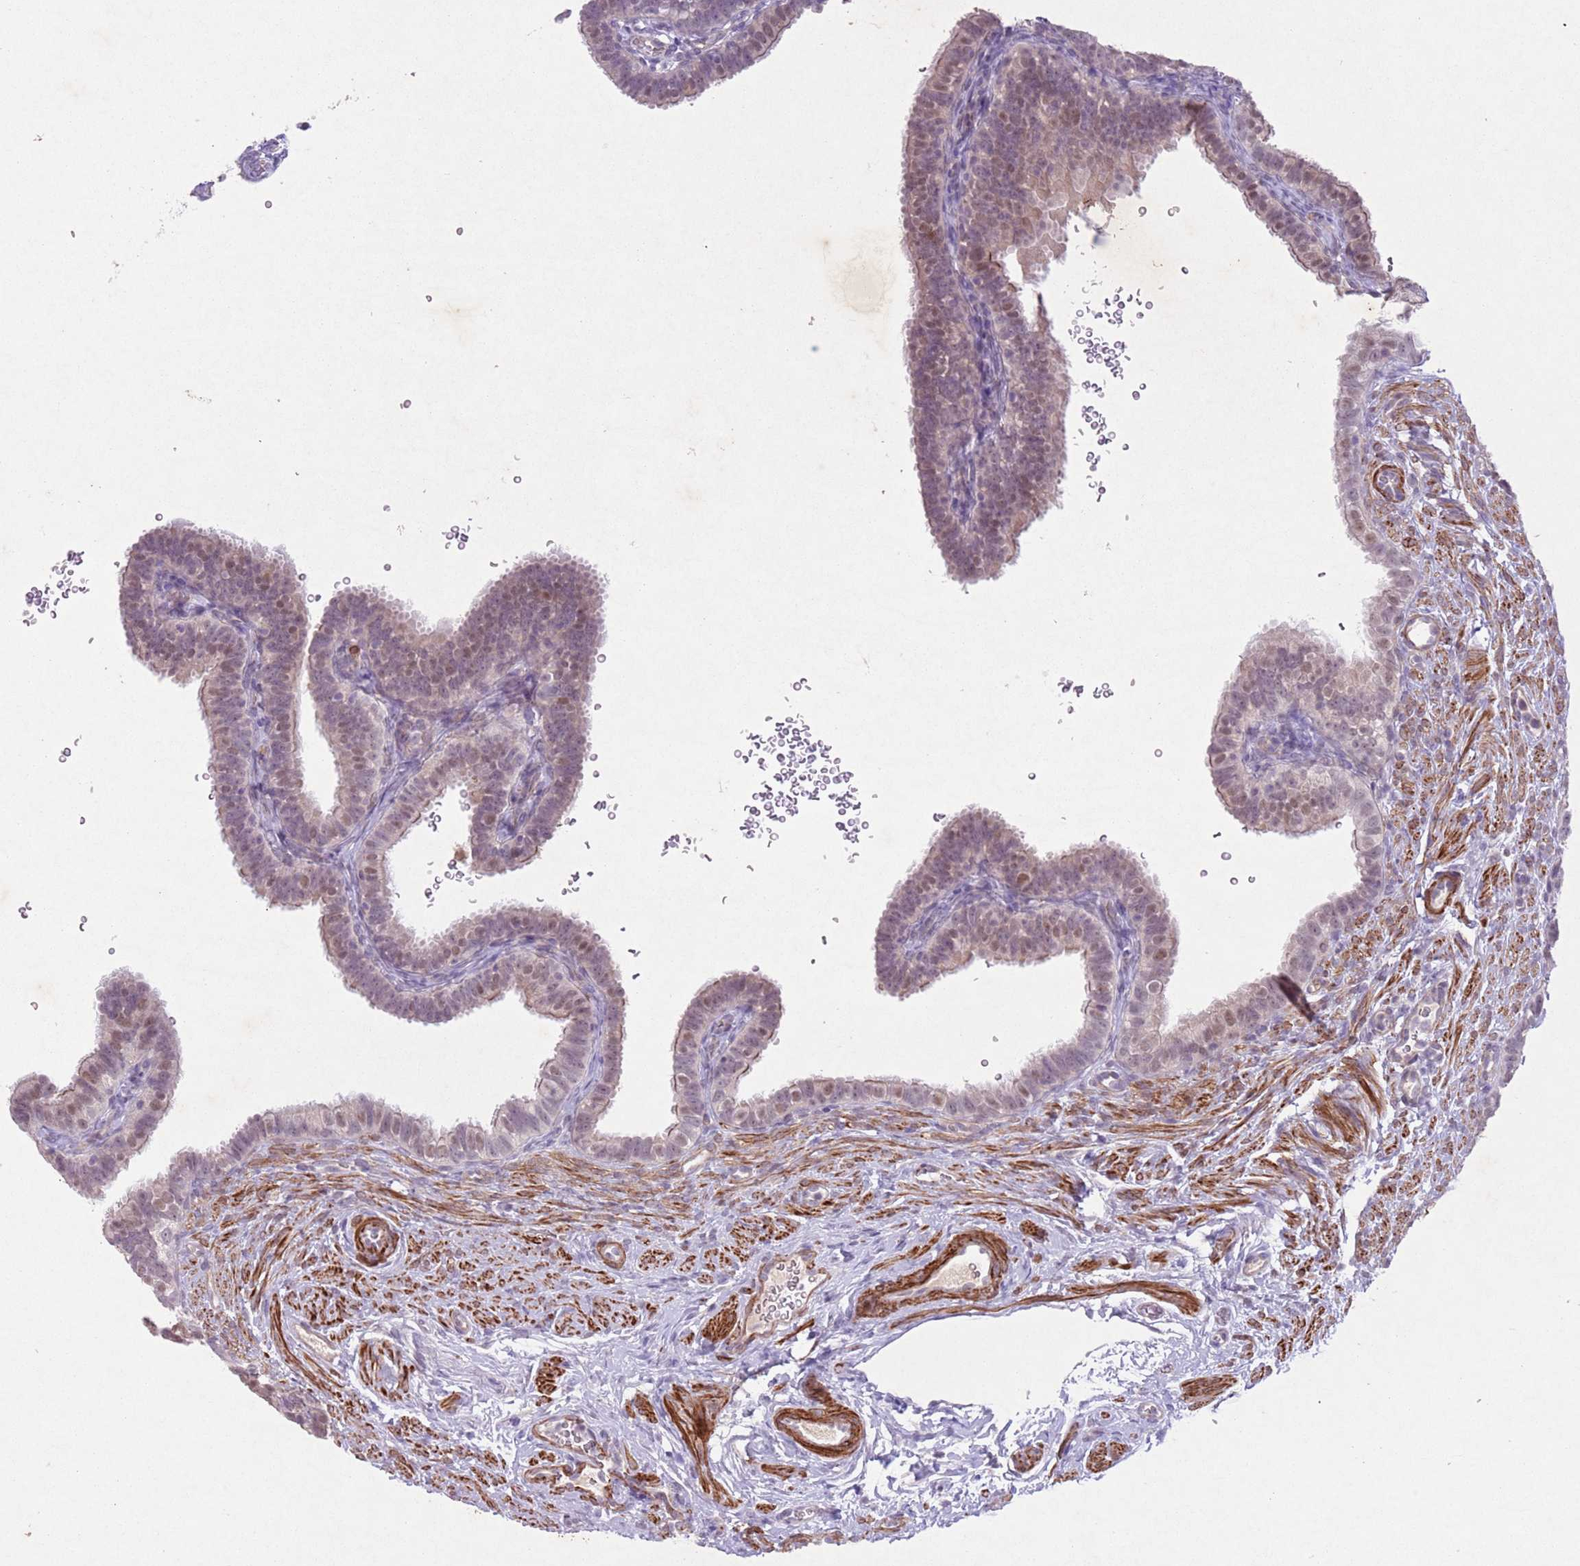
{"staining": {"intensity": "weak", "quantity": "25%-75%", "location": "nuclear"}, "tissue": "fallopian tube", "cell_type": "Glandular cells", "image_type": "normal", "snomed": [{"axis": "morphology", "description": "Normal tissue, NOS"}, {"axis": "topography", "description": "Fallopian tube"}], "caption": "Immunohistochemistry (IHC) of normal human fallopian tube exhibits low levels of weak nuclear expression in about 25%-75% of glandular cells.", "gene": "CCNI", "patient": {"sex": "female", "age": 41}}